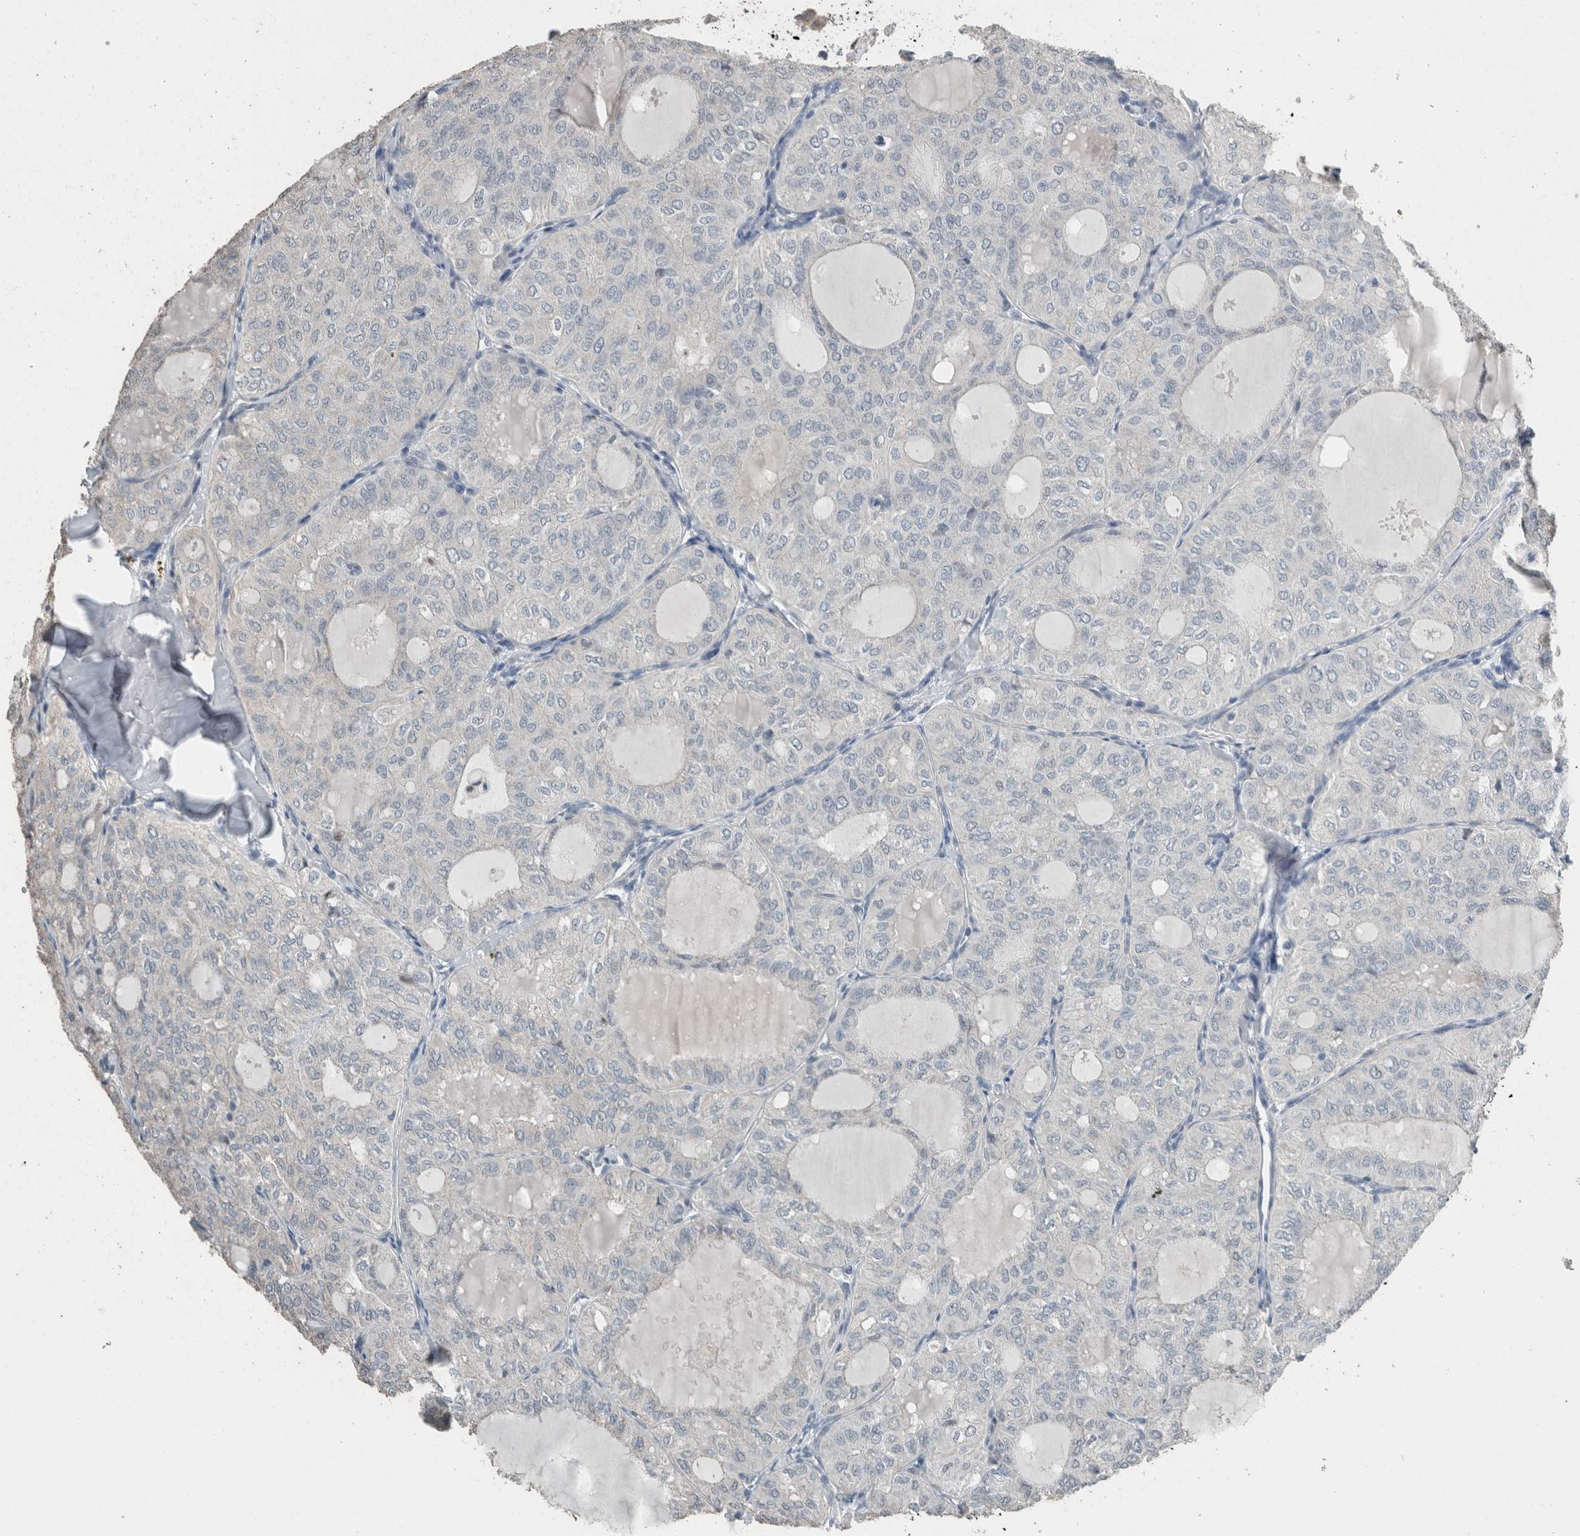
{"staining": {"intensity": "negative", "quantity": "none", "location": "none"}, "tissue": "thyroid cancer", "cell_type": "Tumor cells", "image_type": "cancer", "snomed": [{"axis": "morphology", "description": "Follicular adenoma carcinoma, NOS"}, {"axis": "topography", "description": "Thyroid gland"}], "caption": "Tumor cells are negative for protein expression in human thyroid cancer (follicular adenoma carcinoma).", "gene": "ACVR2B", "patient": {"sex": "male", "age": 75}}